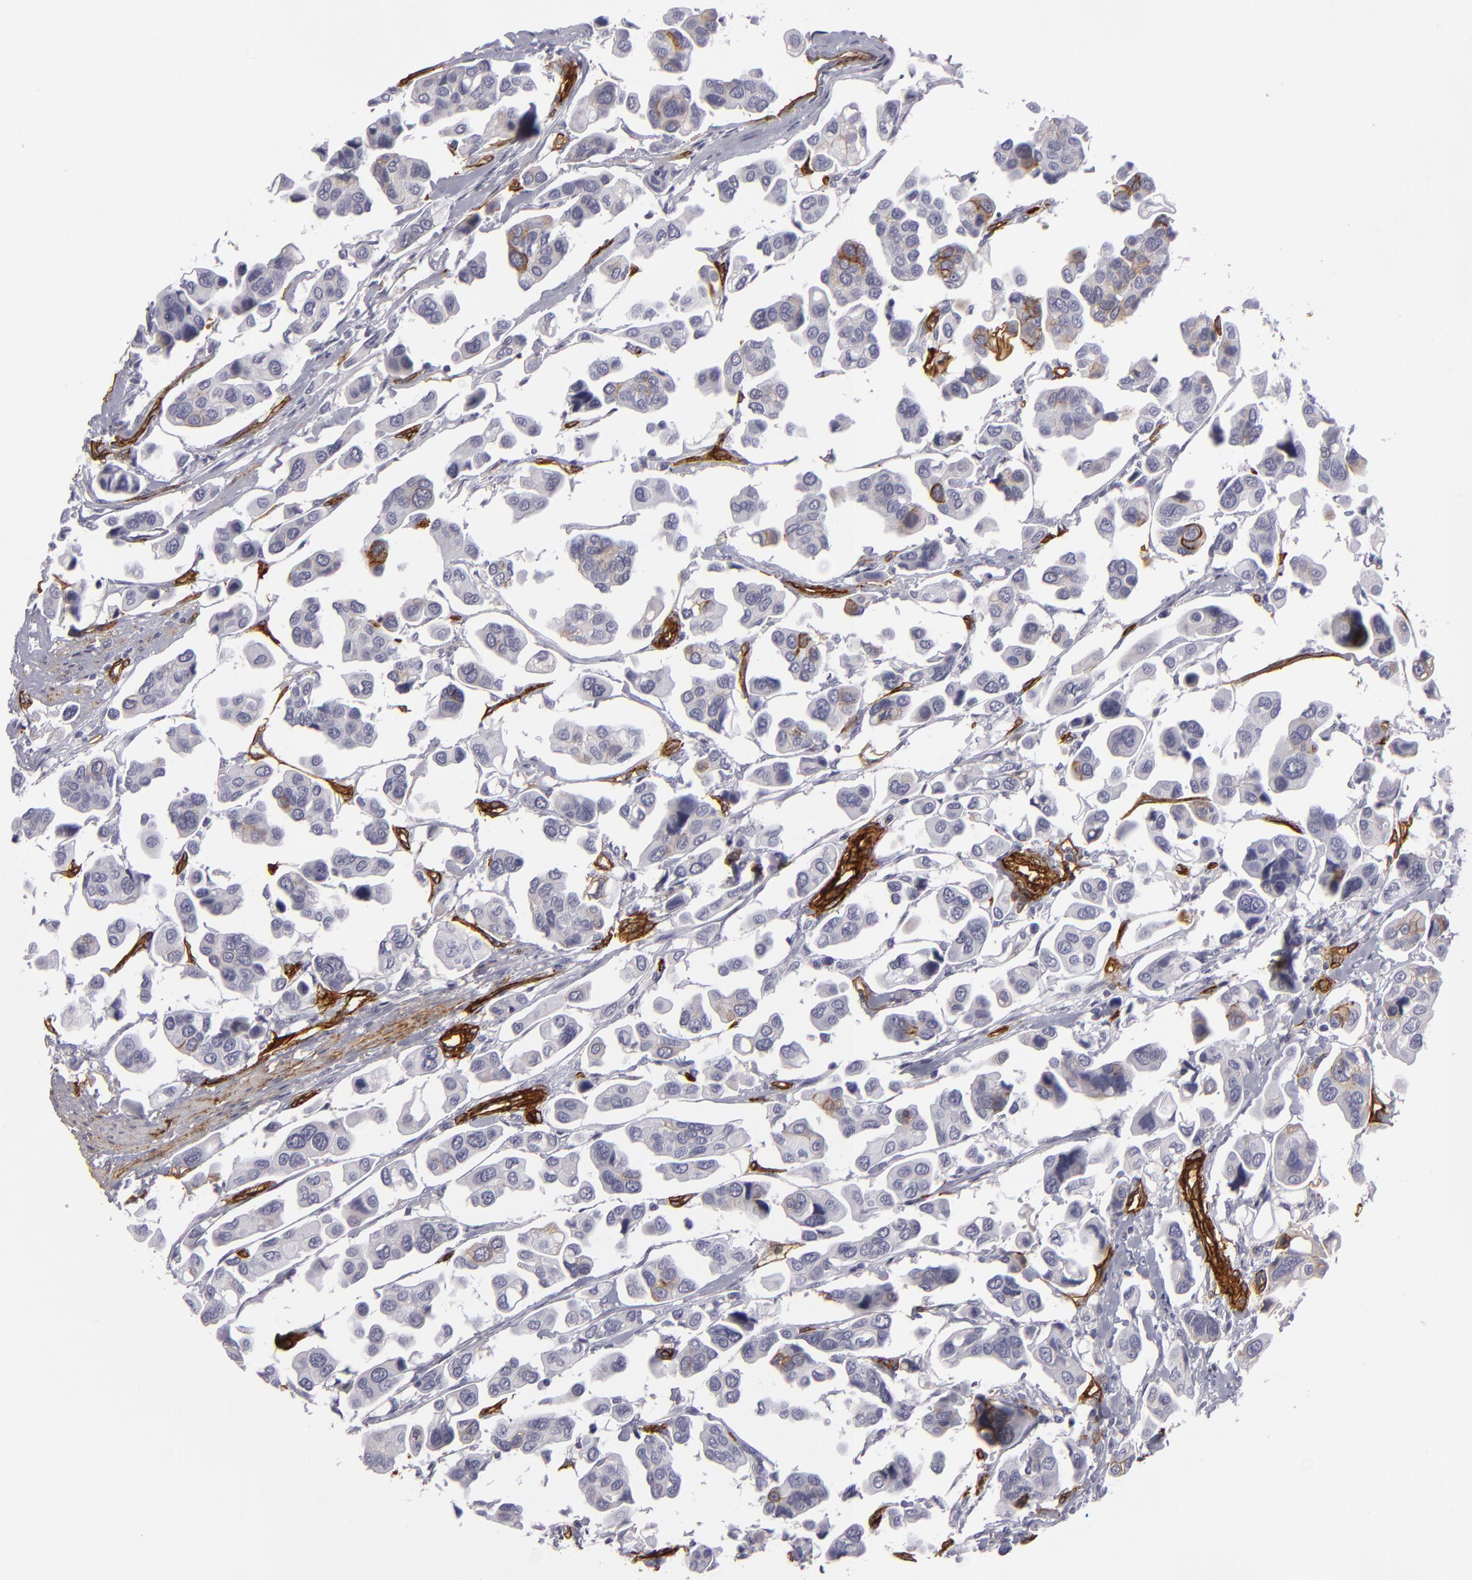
{"staining": {"intensity": "negative", "quantity": "none", "location": "none"}, "tissue": "urothelial cancer", "cell_type": "Tumor cells", "image_type": "cancer", "snomed": [{"axis": "morphology", "description": "Adenocarcinoma, NOS"}, {"axis": "topography", "description": "Urinary bladder"}], "caption": "Tumor cells are negative for protein expression in human urothelial cancer. The staining was performed using DAB to visualize the protein expression in brown, while the nuclei were stained in blue with hematoxylin (Magnification: 20x).", "gene": "MCAM", "patient": {"sex": "male", "age": 61}}